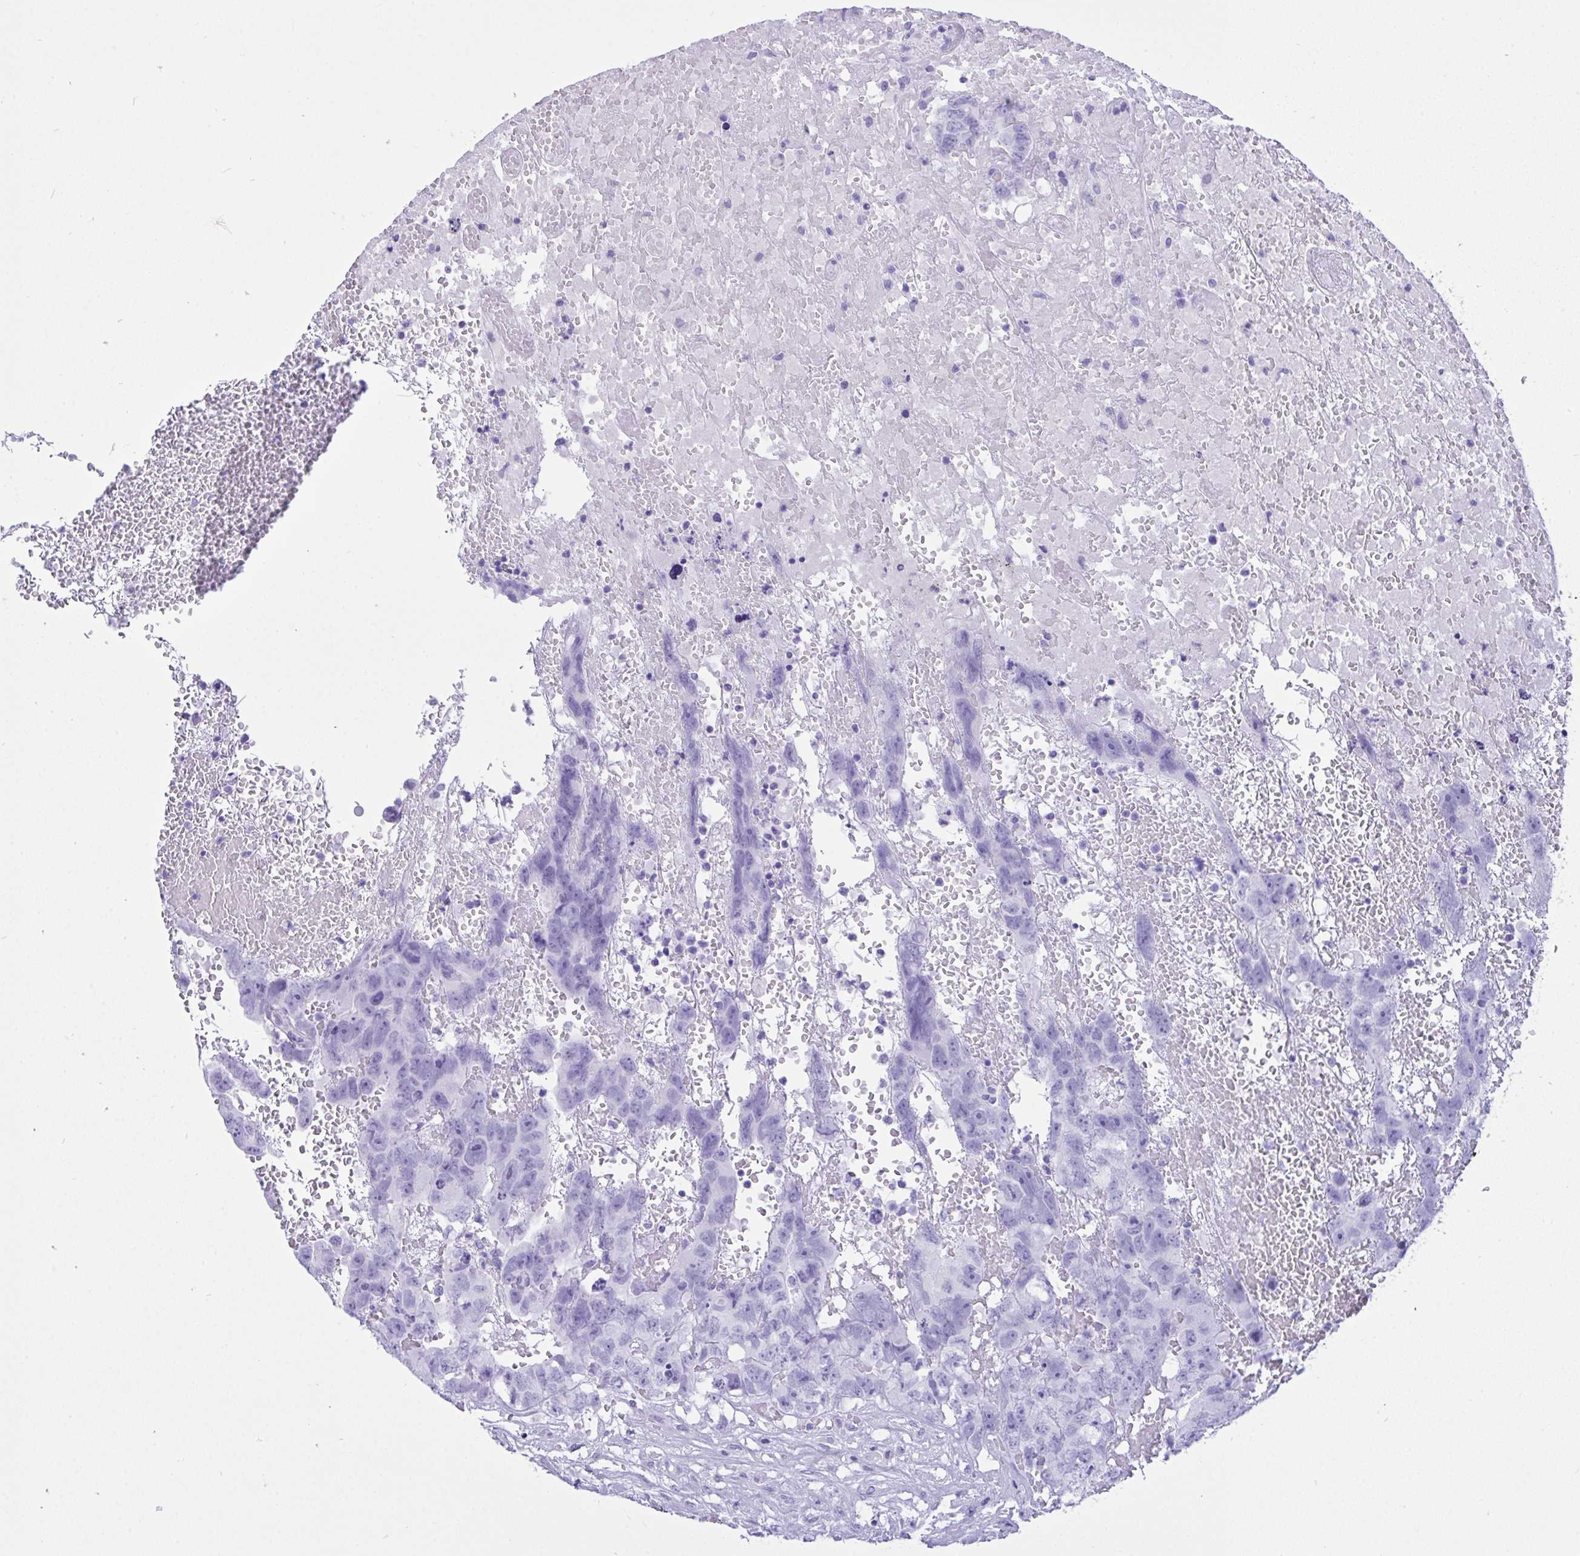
{"staining": {"intensity": "negative", "quantity": "none", "location": "none"}, "tissue": "testis cancer", "cell_type": "Tumor cells", "image_type": "cancer", "snomed": [{"axis": "morphology", "description": "Carcinoma, Embryonal, NOS"}, {"axis": "topography", "description": "Testis"}], "caption": "The micrograph reveals no significant positivity in tumor cells of testis embryonal carcinoma.", "gene": "BEST4", "patient": {"sex": "male", "age": 45}}